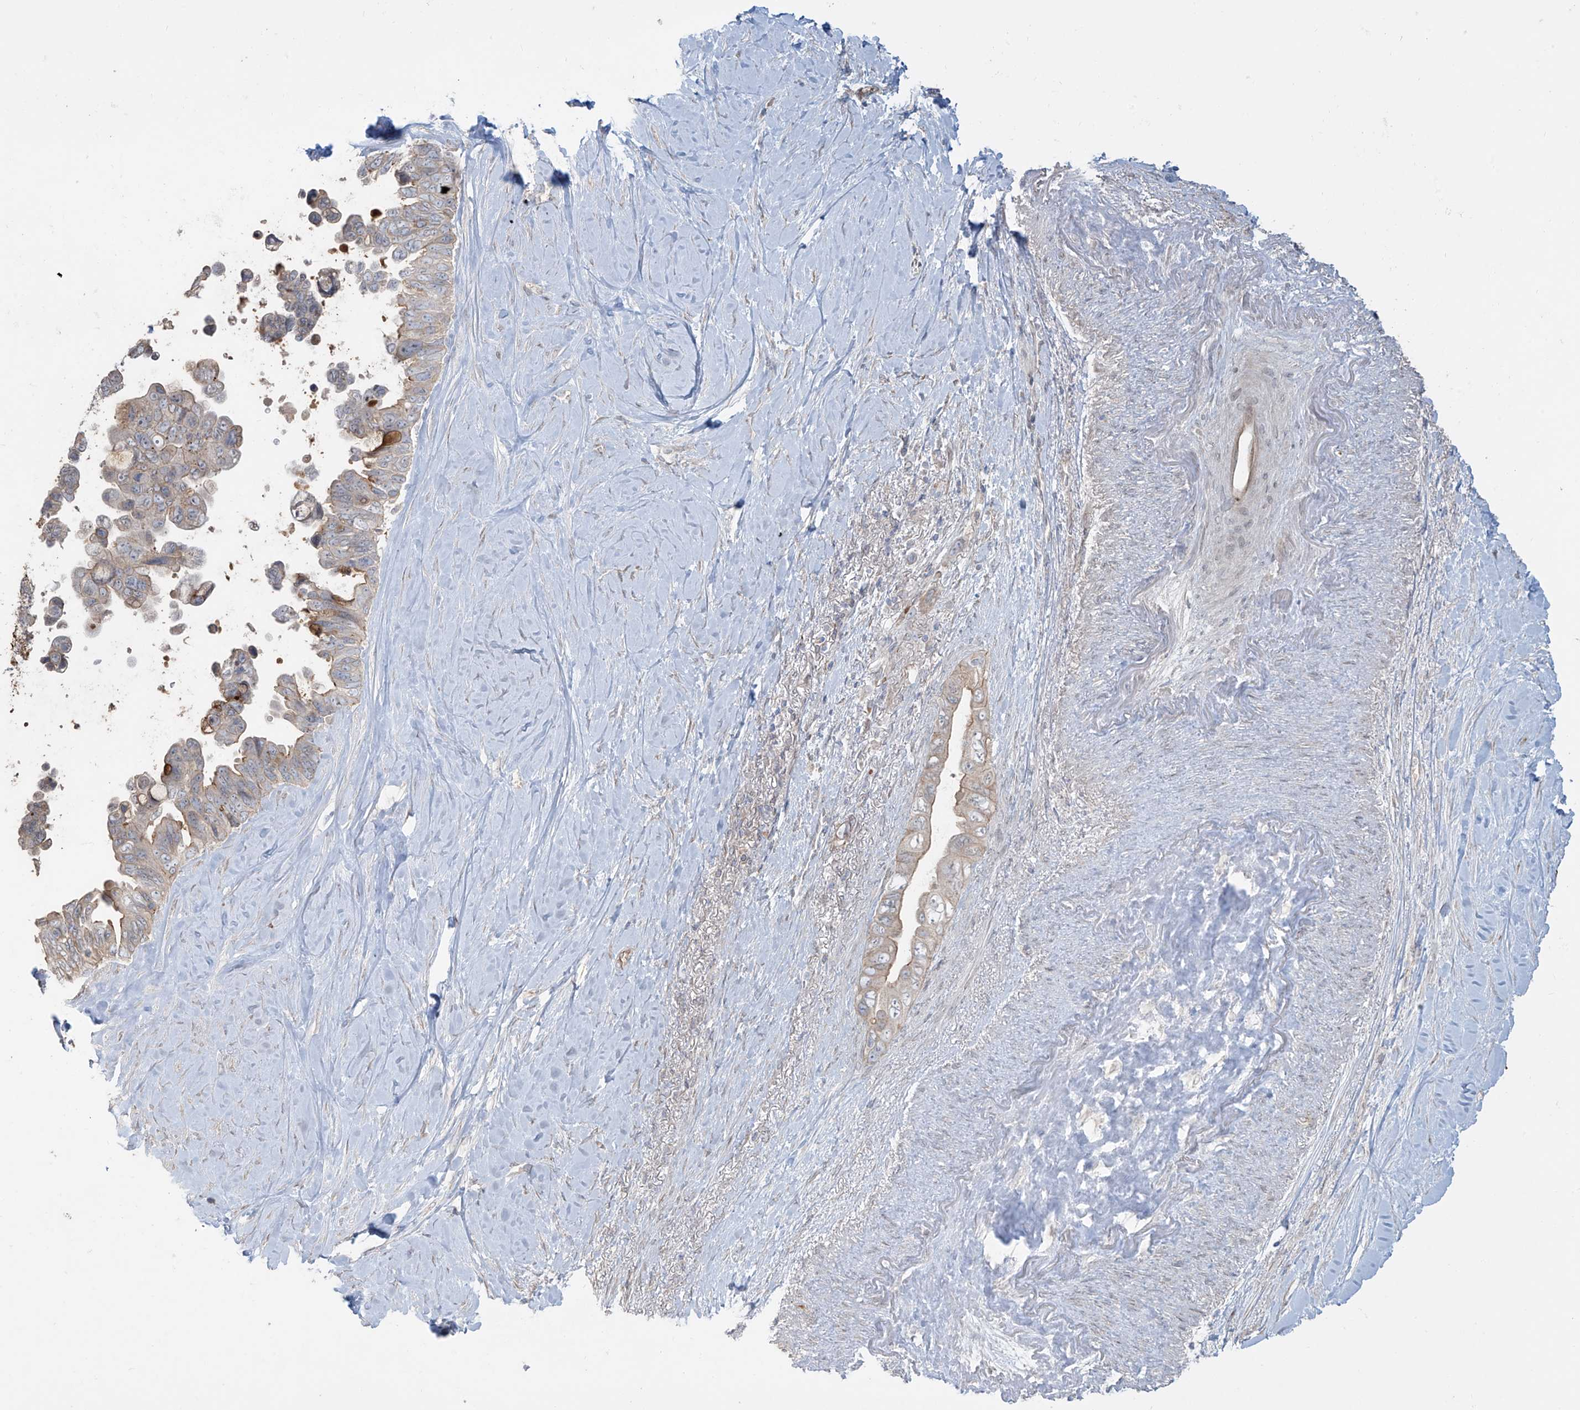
{"staining": {"intensity": "moderate", "quantity": "<25%", "location": "cytoplasmic/membranous"}, "tissue": "pancreatic cancer", "cell_type": "Tumor cells", "image_type": "cancer", "snomed": [{"axis": "morphology", "description": "Adenocarcinoma, NOS"}, {"axis": "topography", "description": "Pancreas"}], "caption": "High-magnification brightfield microscopy of pancreatic cancer stained with DAB (3,3'-diaminobenzidine) (brown) and counterstained with hematoxylin (blue). tumor cells exhibit moderate cytoplasmic/membranous staining is appreciated in approximately<25% of cells.", "gene": "ABTB1", "patient": {"sex": "female", "age": 72}}